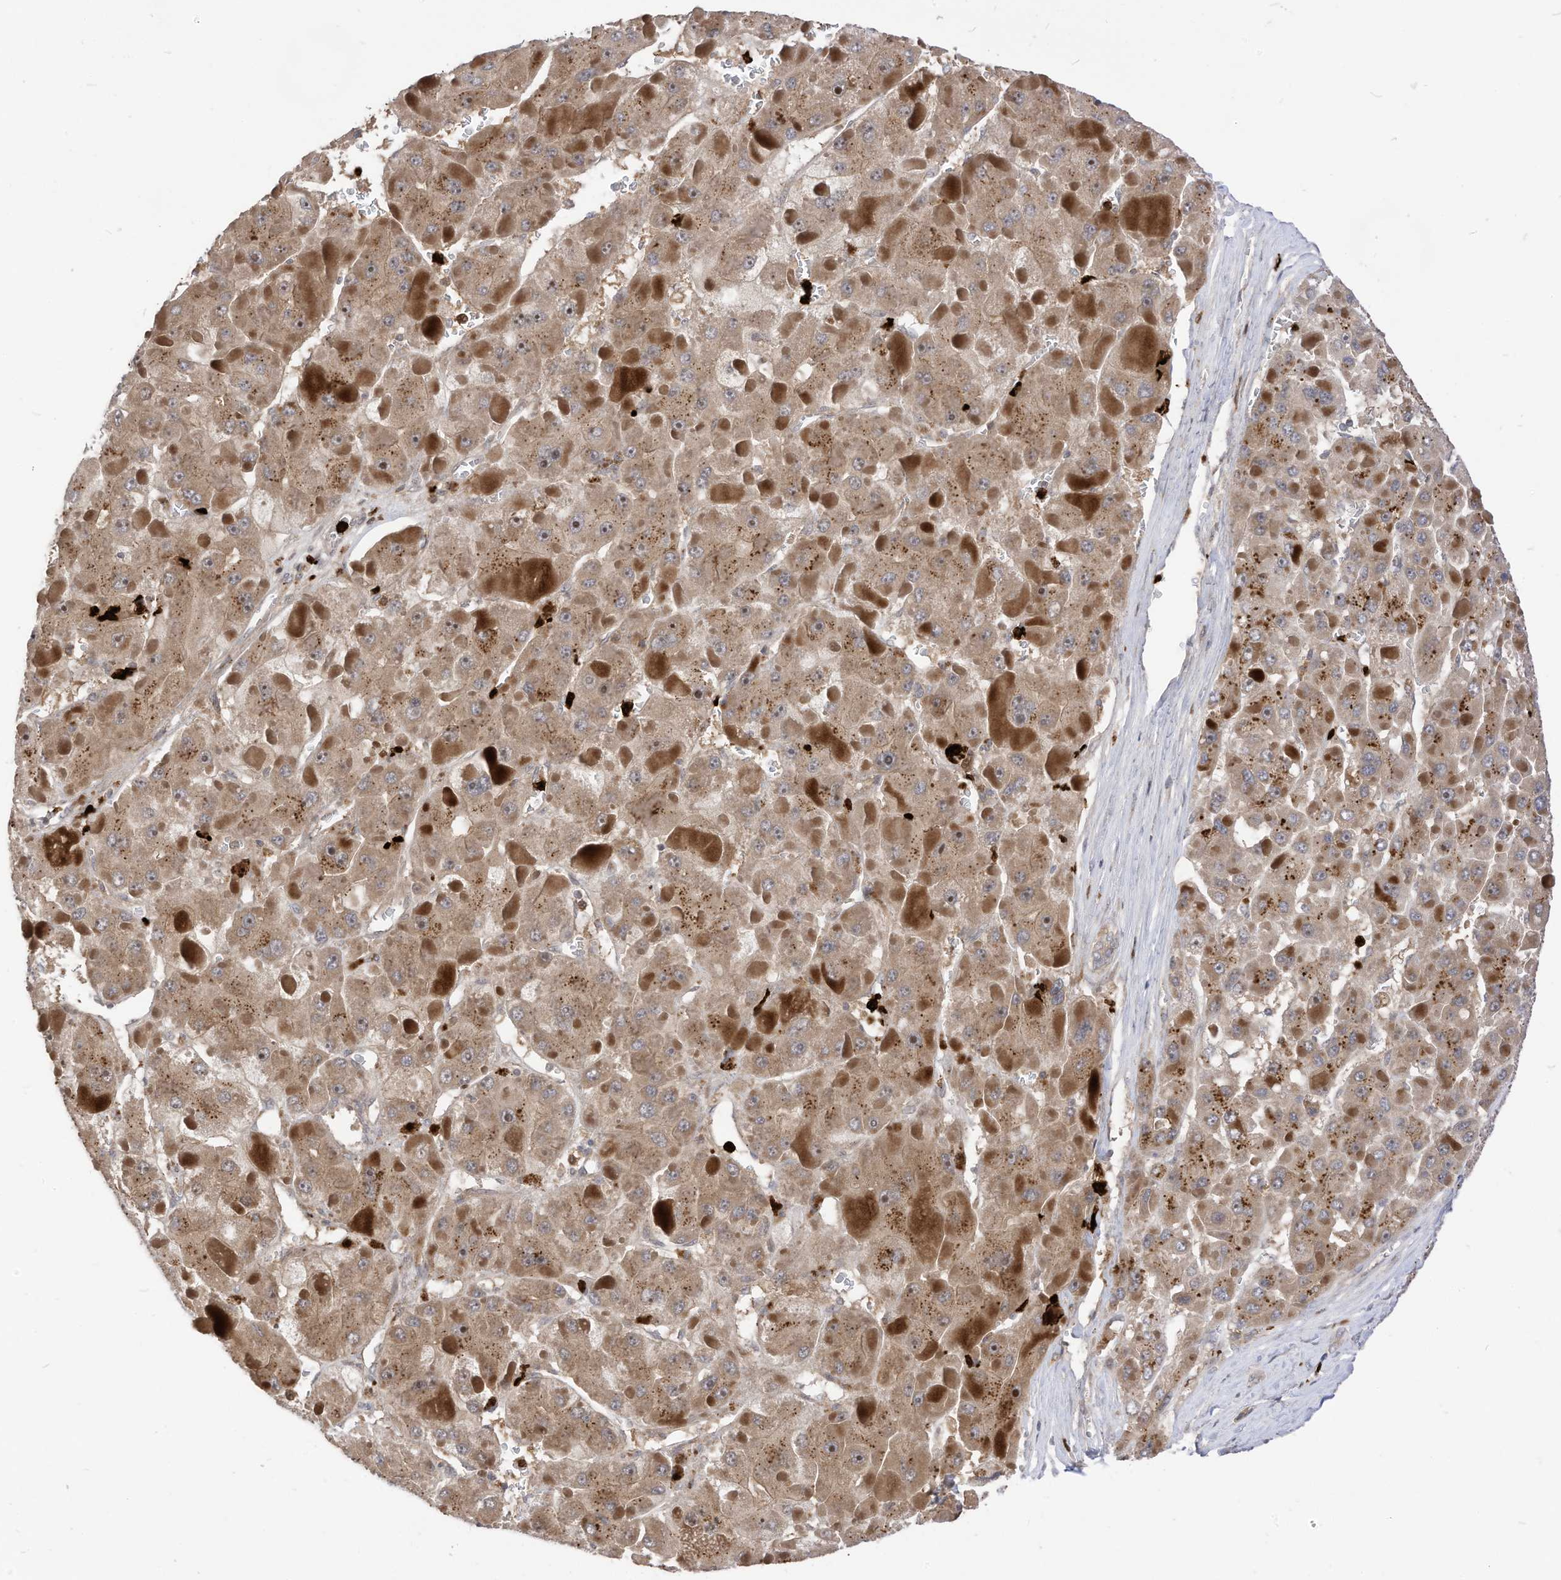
{"staining": {"intensity": "moderate", "quantity": ">75%", "location": "cytoplasmic/membranous"}, "tissue": "liver cancer", "cell_type": "Tumor cells", "image_type": "cancer", "snomed": [{"axis": "morphology", "description": "Carcinoma, Hepatocellular, NOS"}, {"axis": "topography", "description": "Liver"}], "caption": "Brown immunohistochemical staining in liver cancer displays moderate cytoplasmic/membranous expression in approximately >75% of tumor cells. The staining was performed using DAB (3,3'-diaminobenzidine), with brown indicating positive protein expression. Nuclei are stained blue with hematoxylin.", "gene": "CNKSR1", "patient": {"sex": "female", "age": 73}}